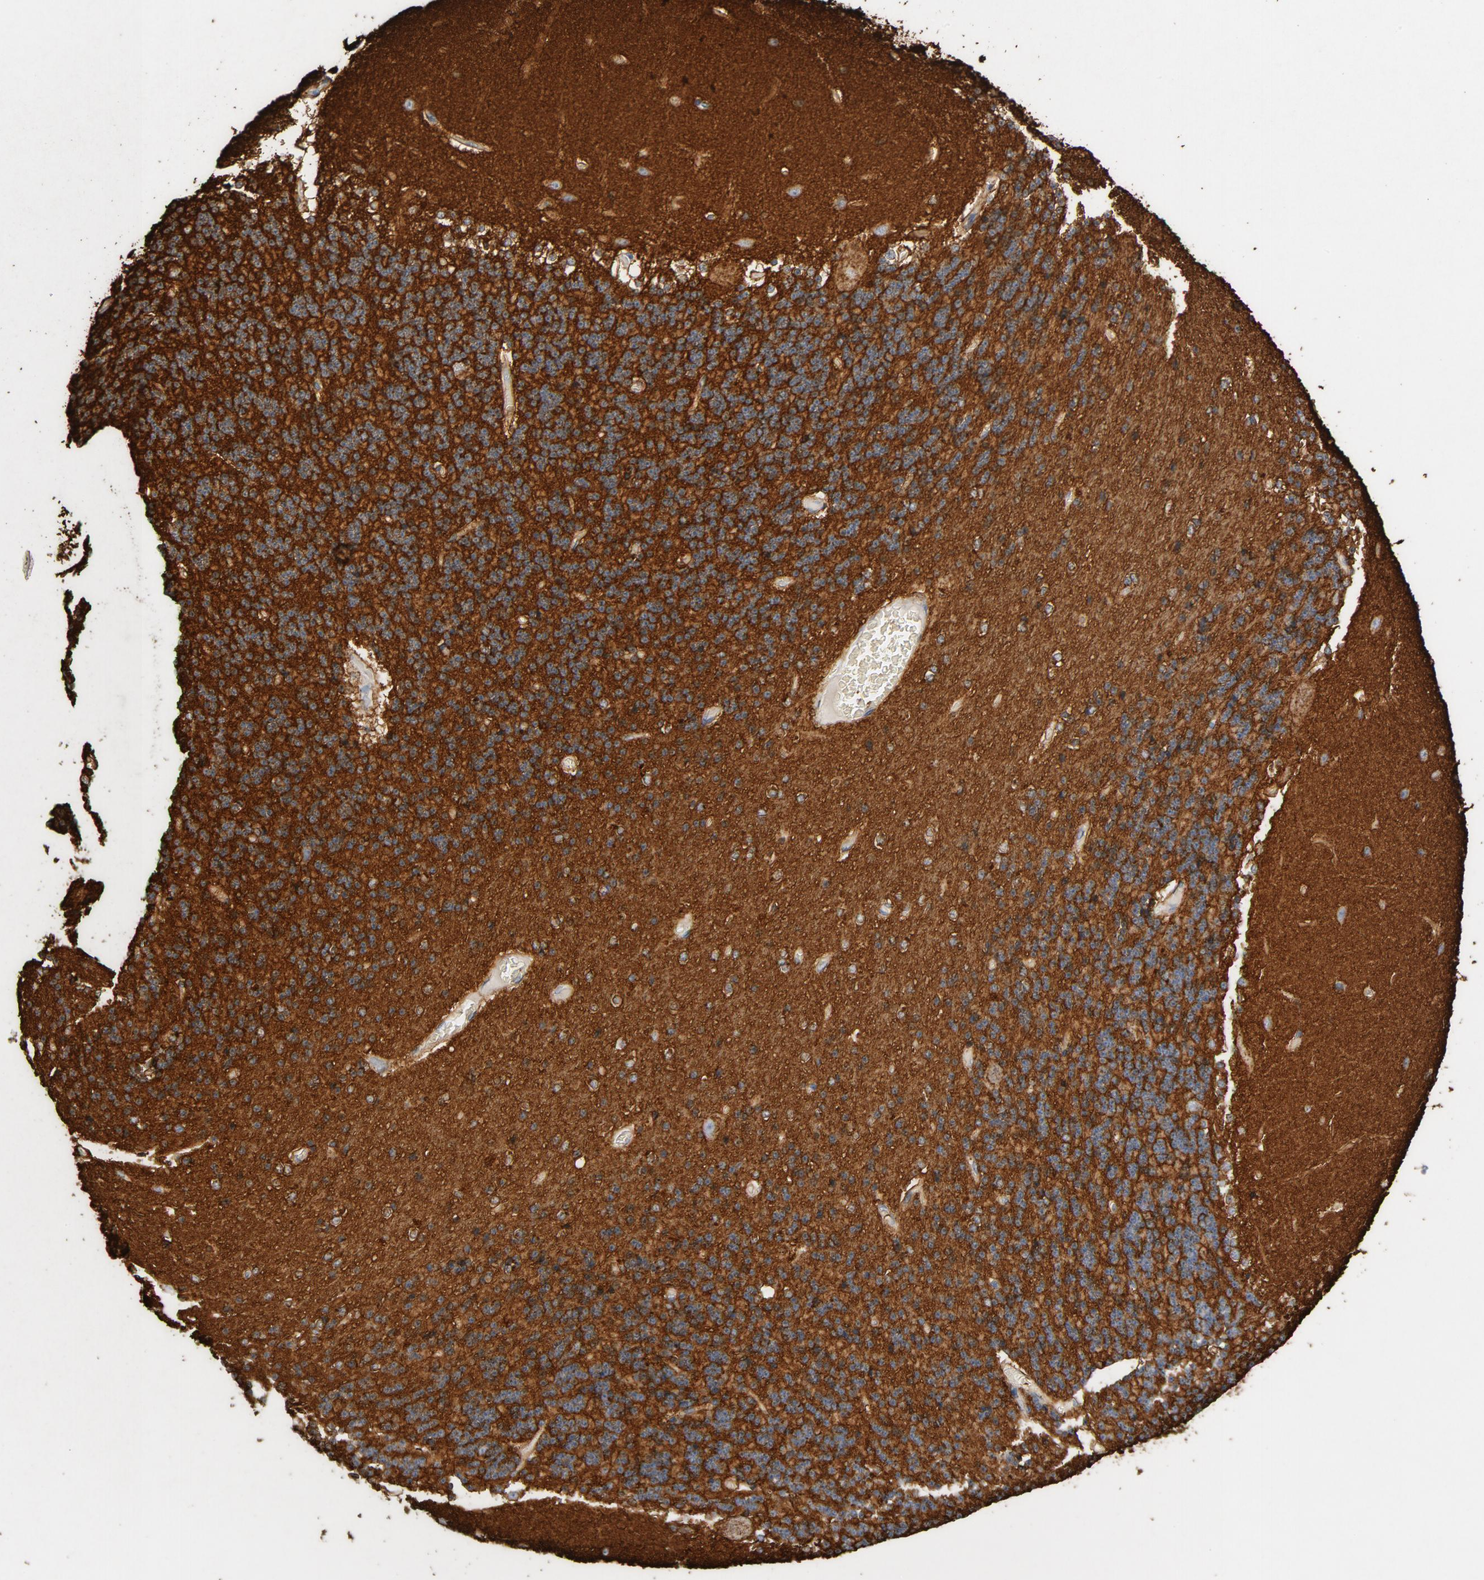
{"staining": {"intensity": "weak", "quantity": ">75%", "location": "cytoplasmic/membranous"}, "tissue": "cerebellum", "cell_type": "Cells in granular layer", "image_type": "normal", "snomed": [{"axis": "morphology", "description": "Normal tissue, NOS"}, {"axis": "topography", "description": "Cerebellum"}], "caption": "Cerebellum stained for a protein (brown) demonstrates weak cytoplasmic/membranous positive positivity in approximately >75% of cells in granular layer.", "gene": "PTPRB", "patient": {"sex": "female", "age": 54}}